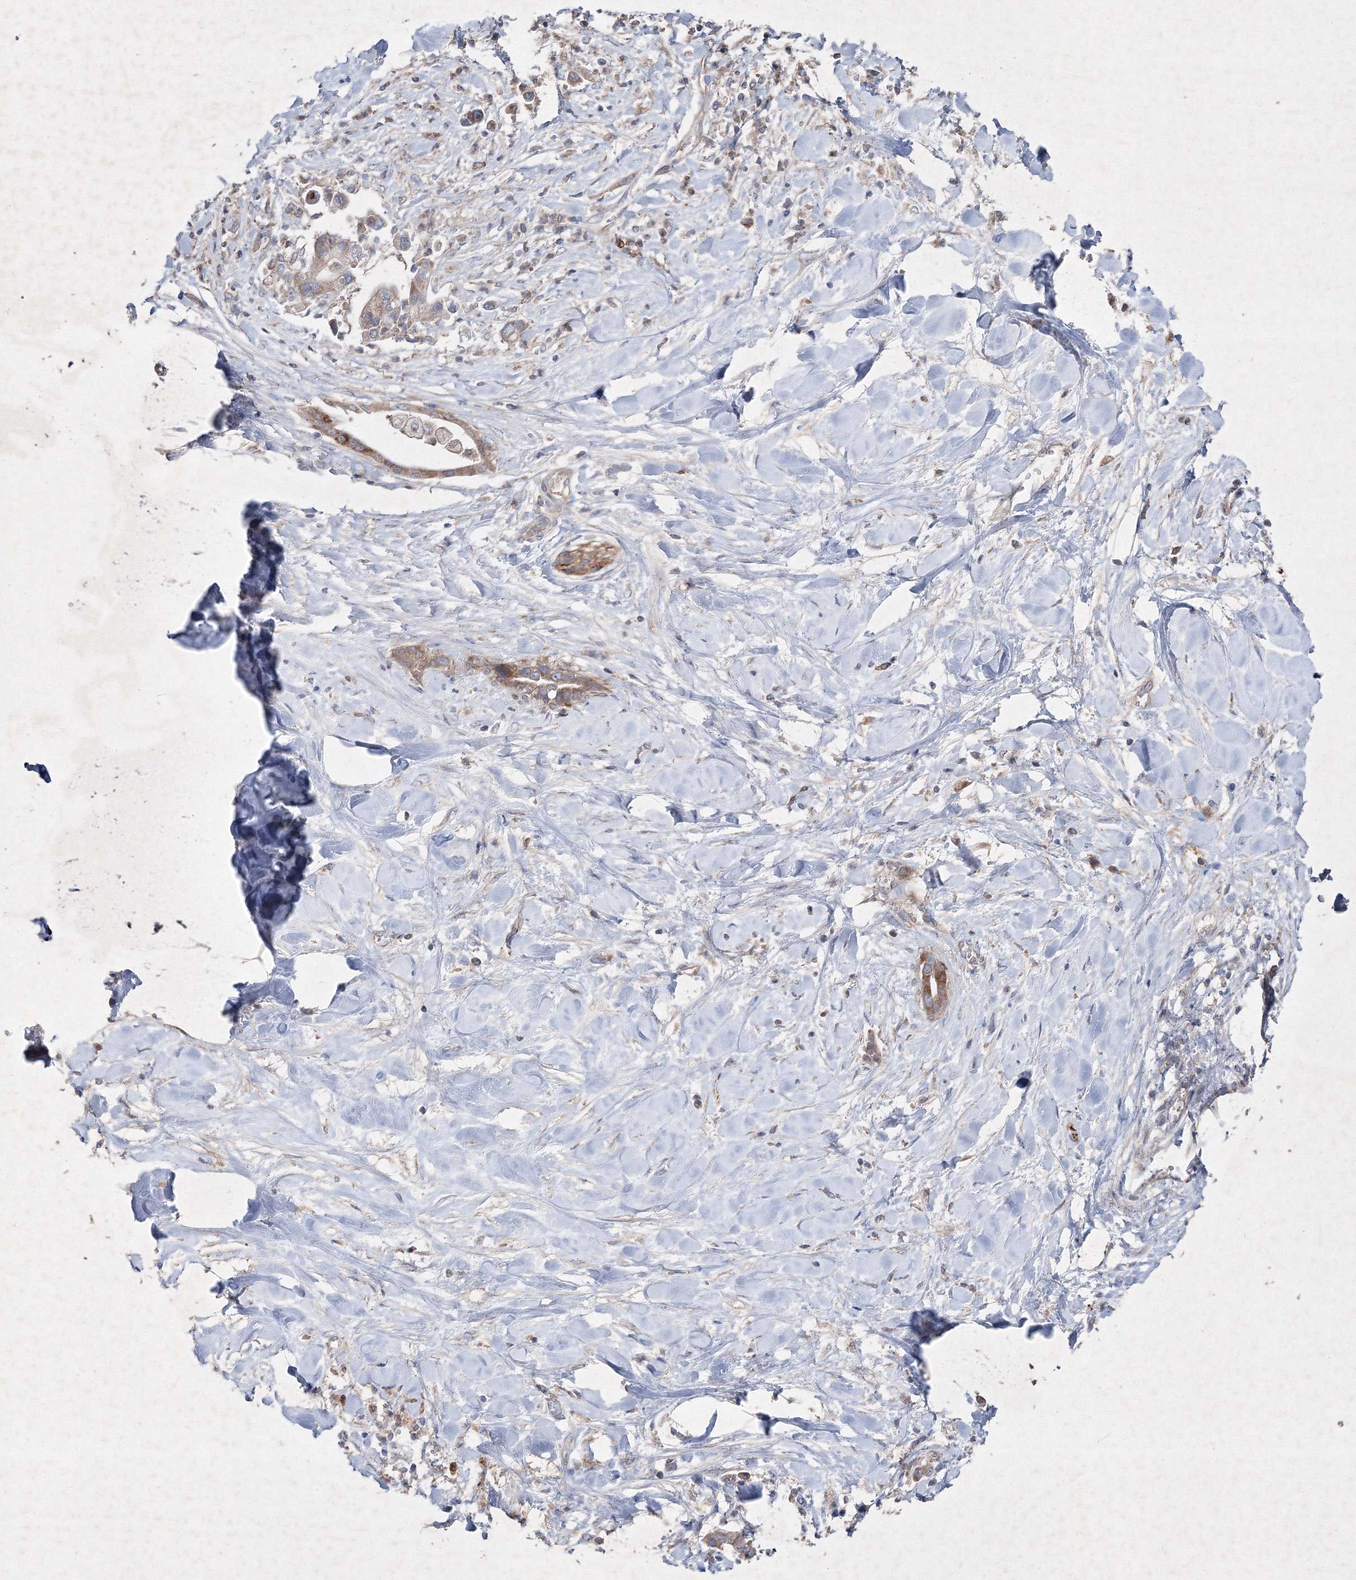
{"staining": {"intensity": "strong", "quantity": "25%-75%", "location": "cytoplasmic/membranous"}, "tissue": "liver cancer", "cell_type": "Tumor cells", "image_type": "cancer", "snomed": [{"axis": "morphology", "description": "Cholangiocarcinoma"}, {"axis": "topography", "description": "Liver"}], "caption": "This histopathology image exhibits immunohistochemistry staining of human liver cholangiocarcinoma, with high strong cytoplasmic/membranous expression in about 25%-75% of tumor cells.", "gene": "GFM1", "patient": {"sex": "female", "age": 54}}